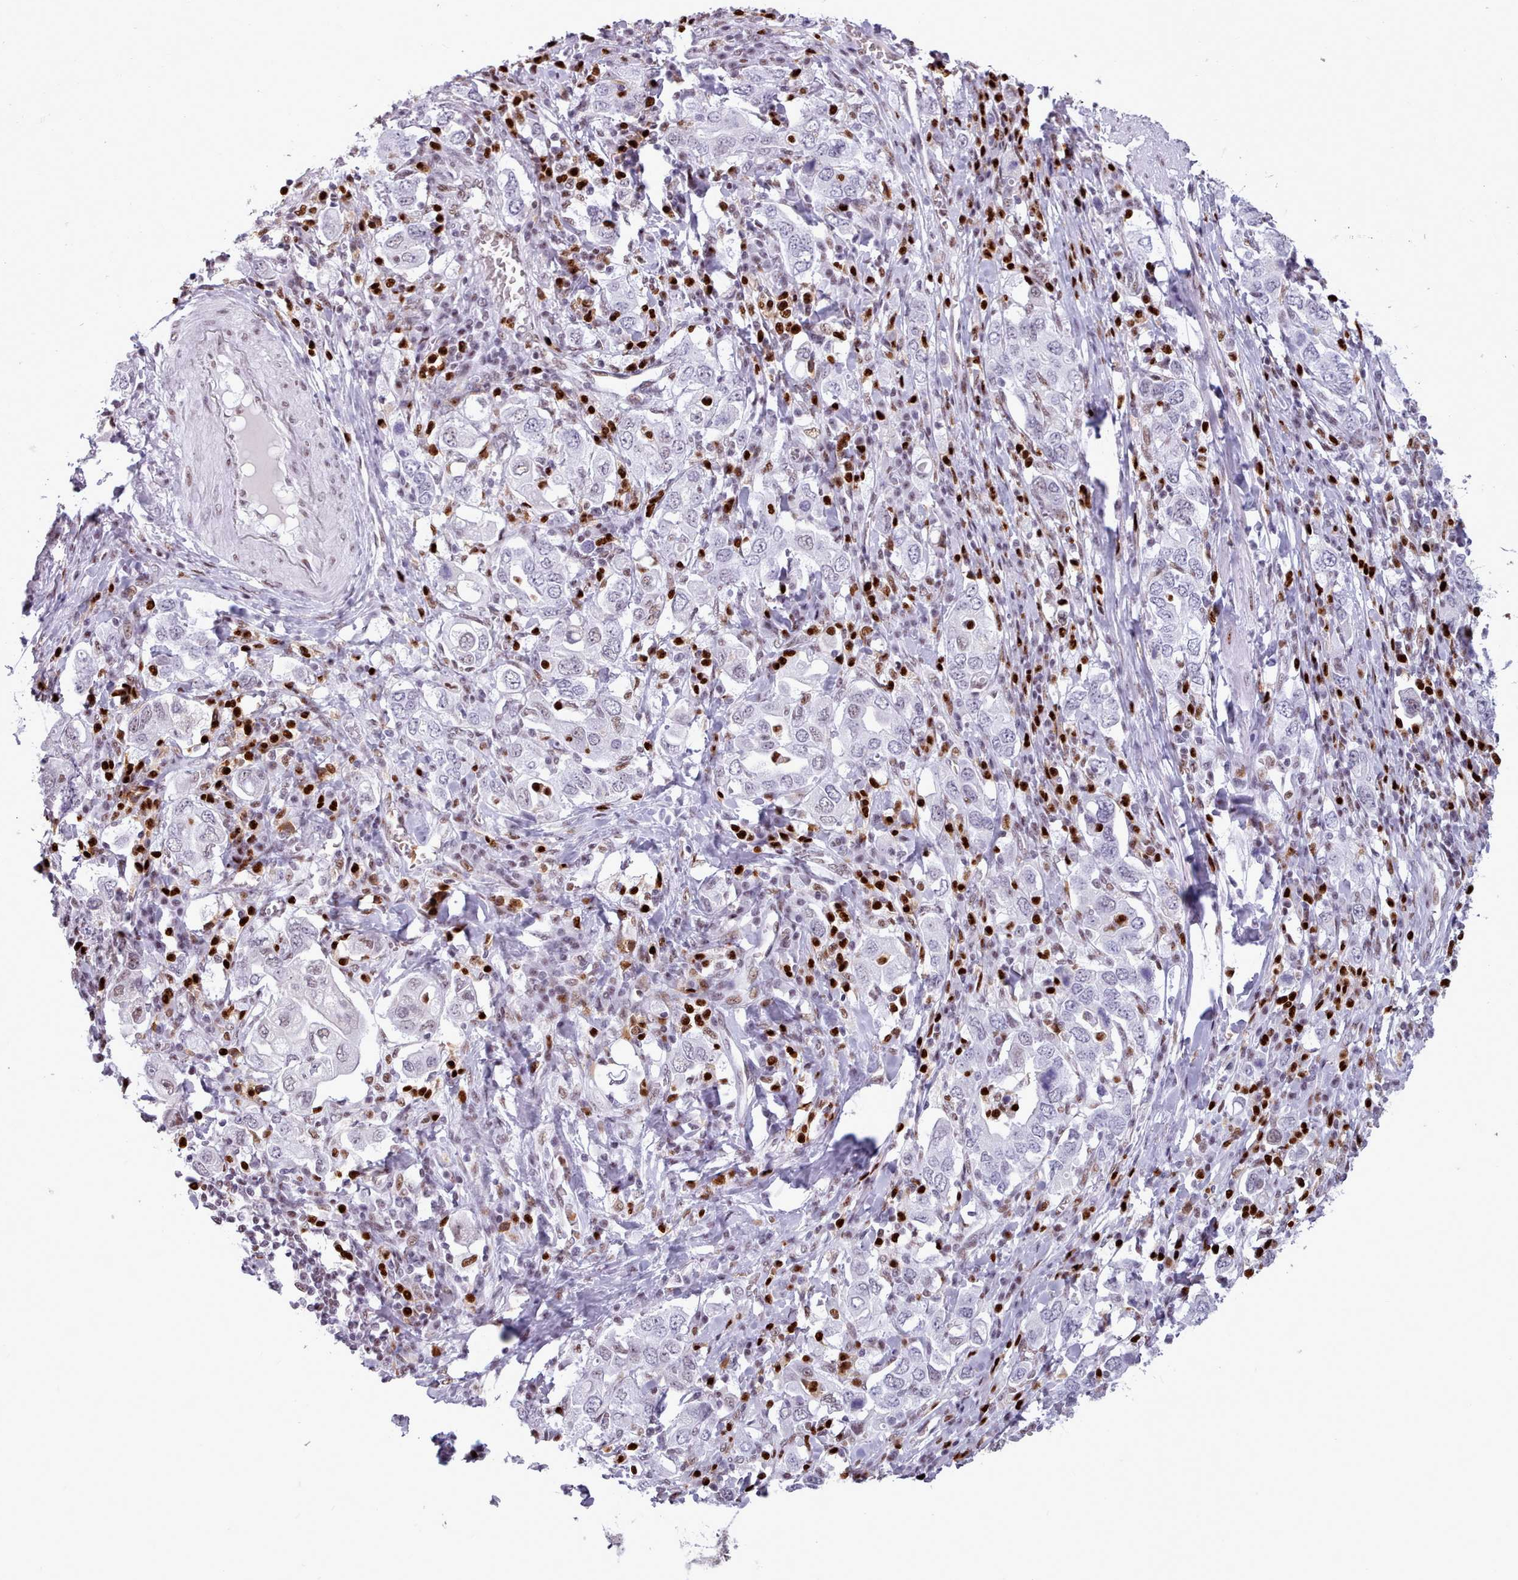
{"staining": {"intensity": "weak", "quantity": "<25%", "location": "nuclear"}, "tissue": "stomach cancer", "cell_type": "Tumor cells", "image_type": "cancer", "snomed": [{"axis": "morphology", "description": "Adenocarcinoma, NOS"}, {"axis": "topography", "description": "Stomach, upper"}, {"axis": "topography", "description": "Stomach"}], "caption": "This is a image of IHC staining of stomach cancer, which shows no expression in tumor cells. The staining was performed using DAB (3,3'-diaminobenzidine) to visualize the protein expression in brown, while the nuclei were stained in blue with hematoxylin (Magnification: 20x).", "gene": "SRSF4", "patient": {"sex": "male", "age": 62}}